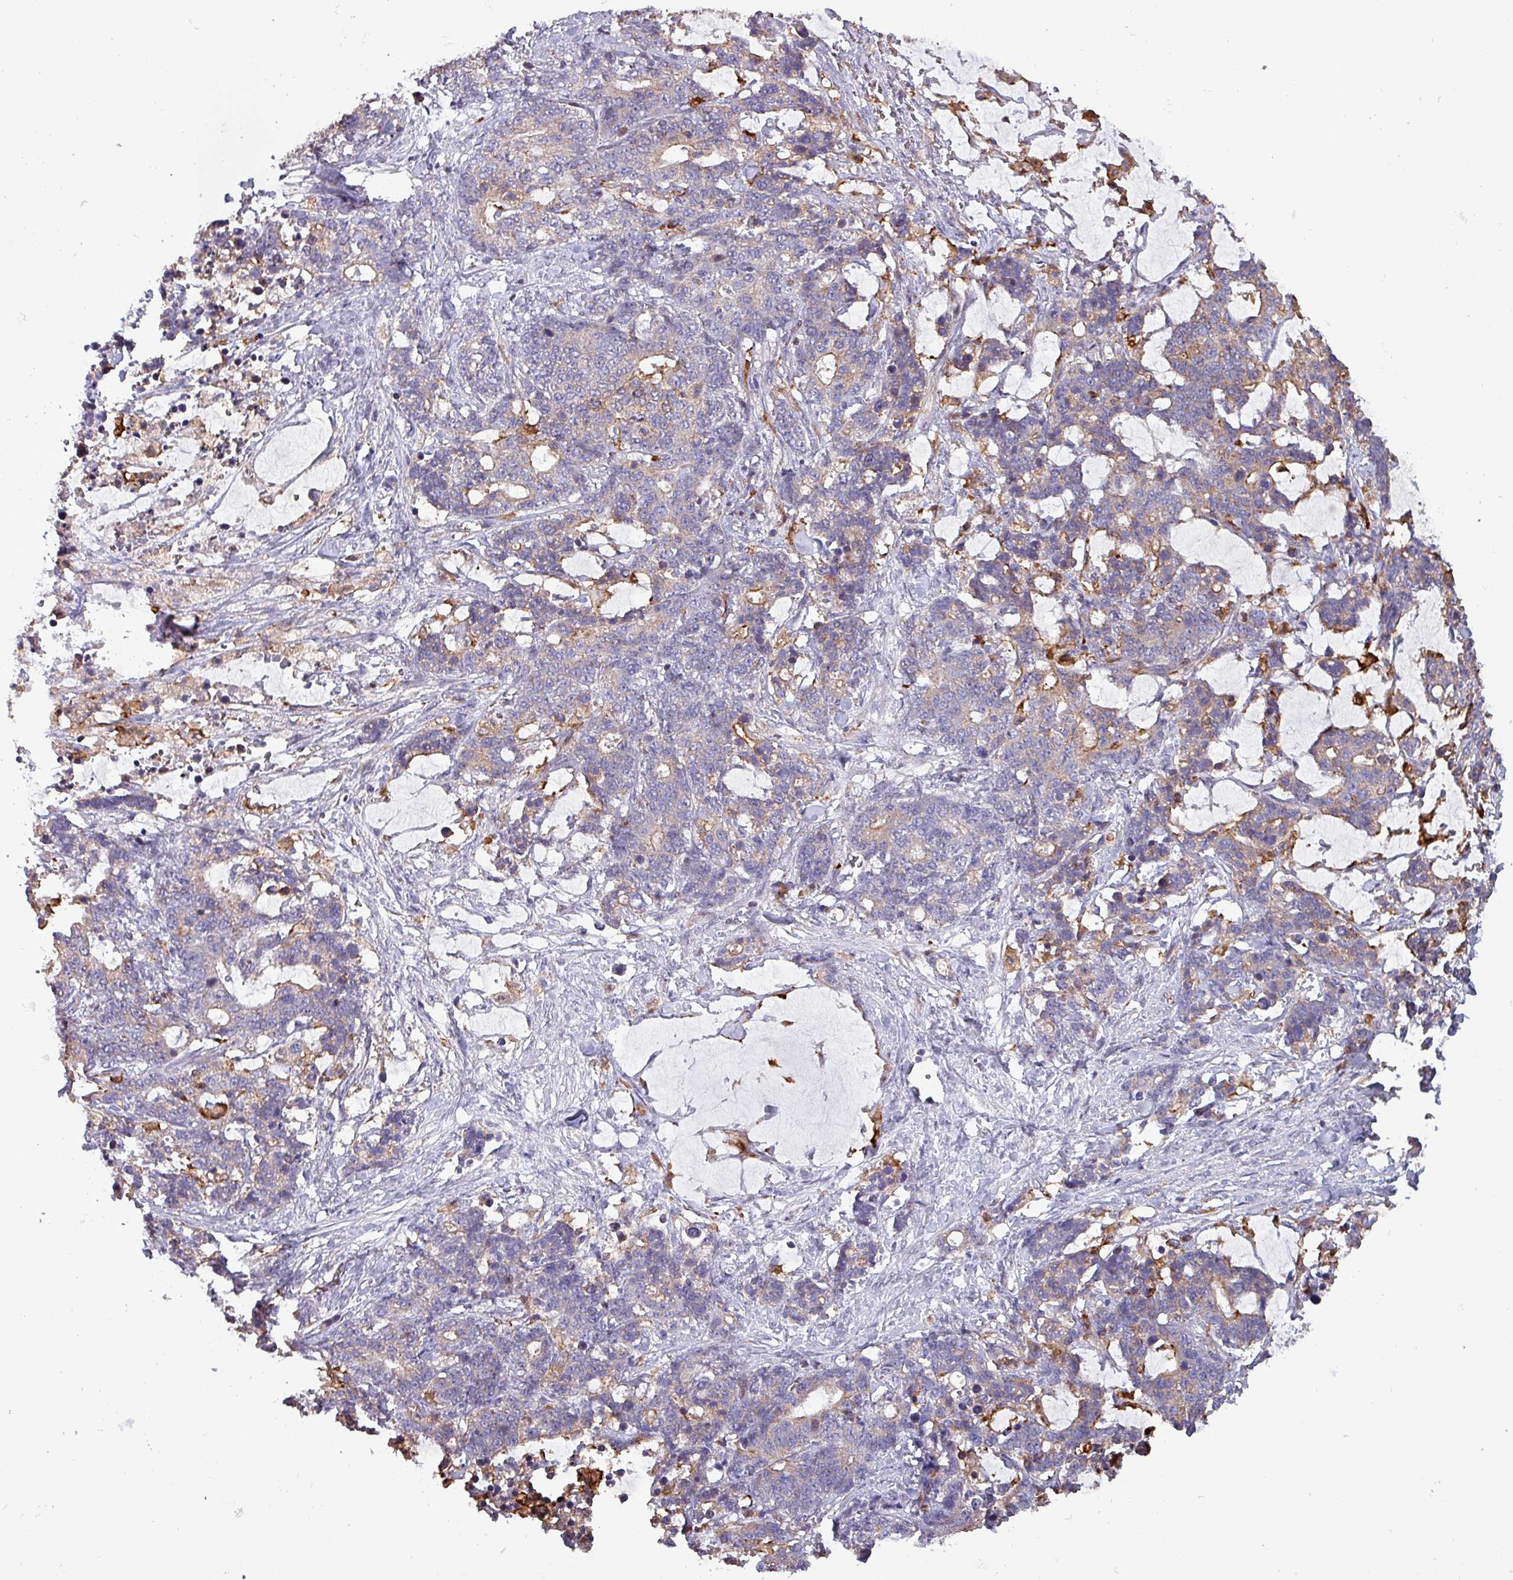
{"staining": {"intensity": "weak", "quantity": "<25%", "location": "cytoplasmic/membranous"}, "tissue": "stomach cancer", "cell_type": "Tumor cells", "image_type": "cancer", "snomed": [{"axis": "morphology", "description": "Normal tissue, NOS"}, {"axis": "morphology", "description": "Adenocarcinoma, NOS"}, {"axis": "topography", "description": "Stomach"}], "caption": "A high-resolution histopathology image shows immunohistochemistry (IHC) staining of stomach cancer (adenocarcinoma), which shows no significant expression in tumor cells. (DAB (3,3'-diaminobenzidine) IHC with hematoxylin counter stain).", "gene": "SCIN", "patient": {"sex": "female", "age": 64}}